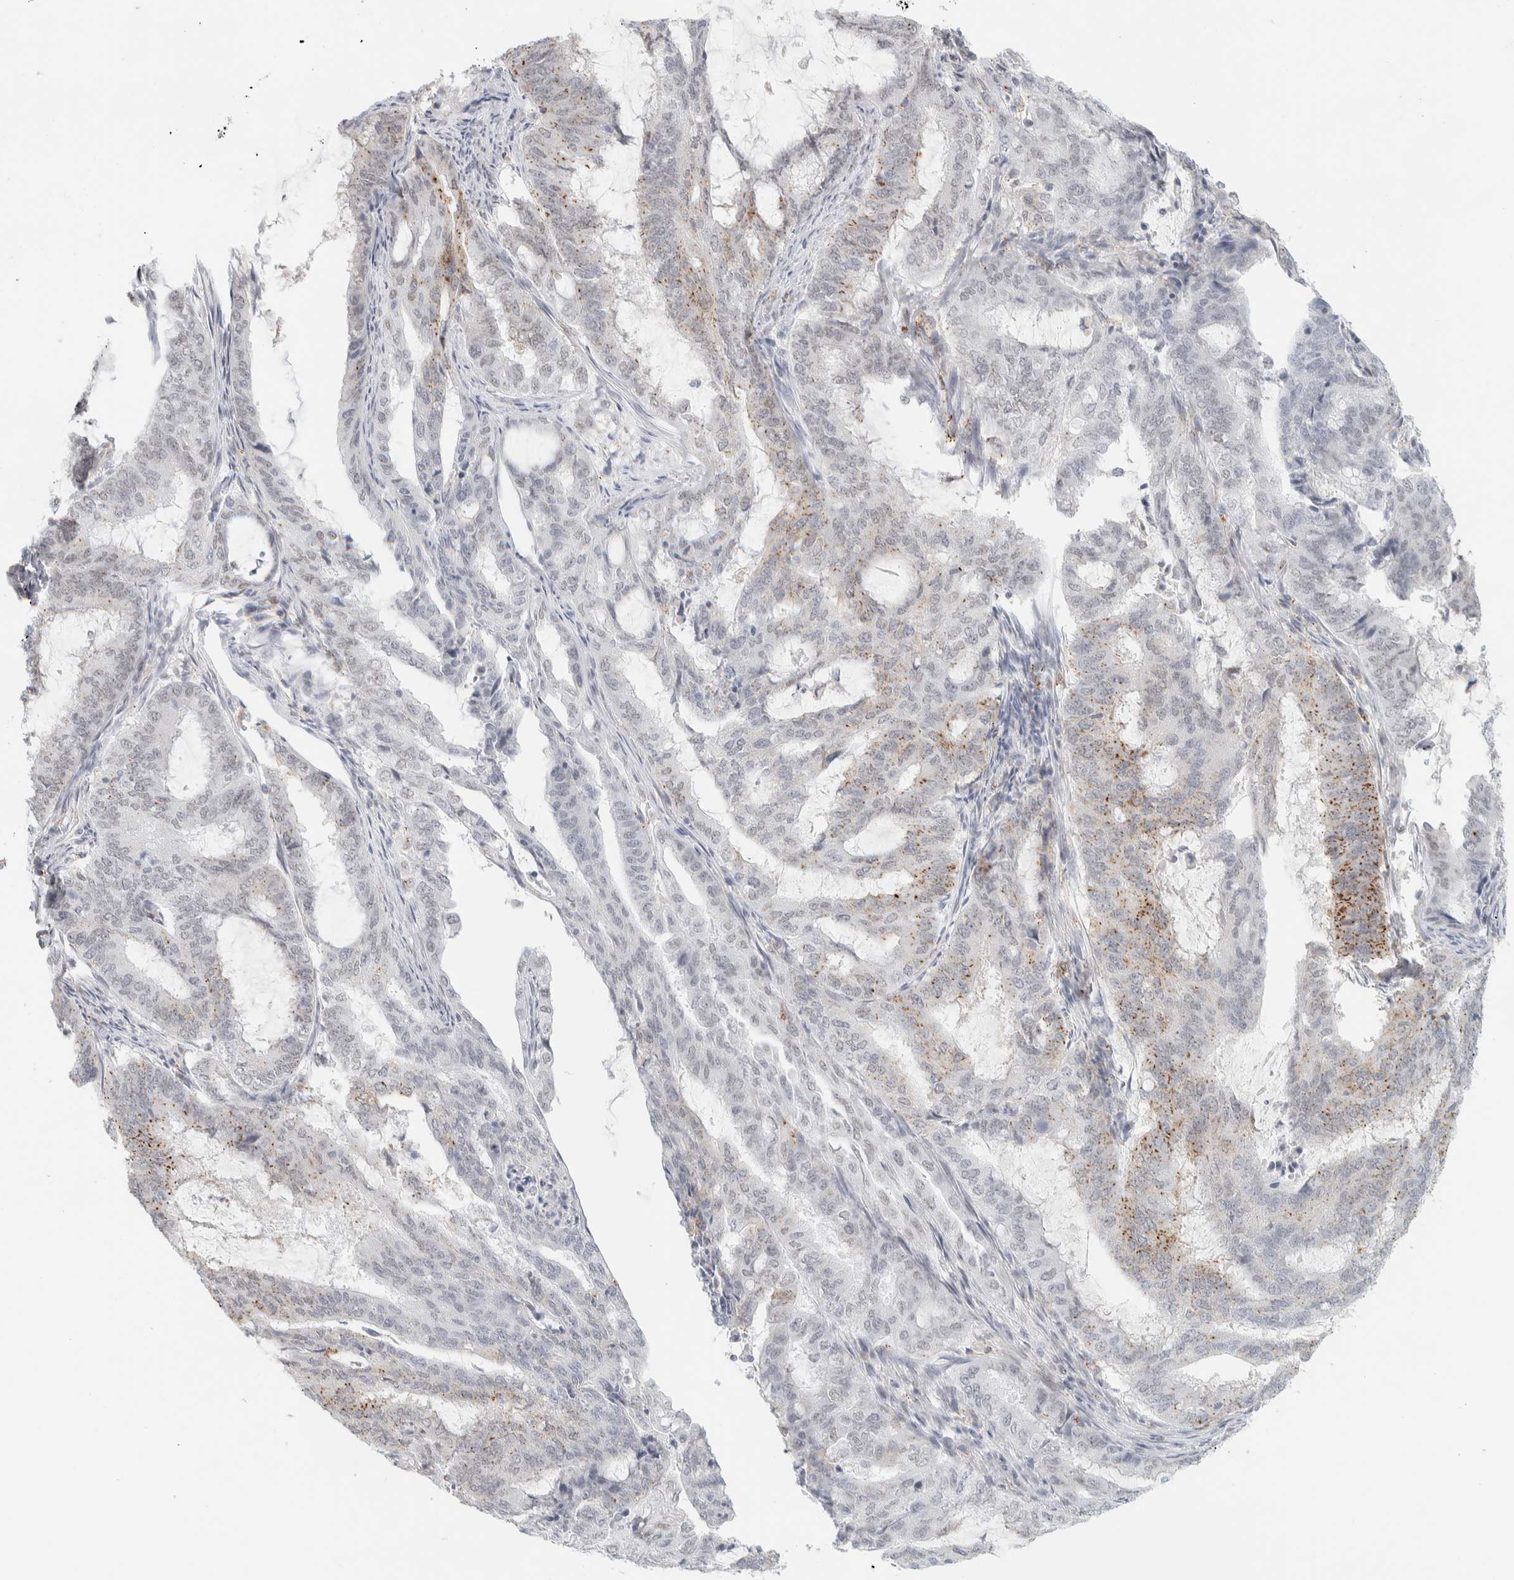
{"staining": {"intensity": "weak", "quantity": "25%-75%", "location": "cytoplasmic/membranous"}, "tissue": "endometrial cancer", "cell_type": "Tumor cells", "image_type": "cancer", "snomed": [{"axis": "morphology", "description": "Adenocarcinoma, NOS"}, {"axis": "topography", "description": "Endometrium"}], "caption": "Endometrial cancer (adenocarcinoma) was stained to show a protein in brown. There is low levels of weak cytoplasmic/membranous positivity in approximately 25%-75% of tumor cells. (DAB = brown stain, brightfield microscopy at high magnification).", "gene": "CDH17", "patient": {"sex": "female", "age": 51}}